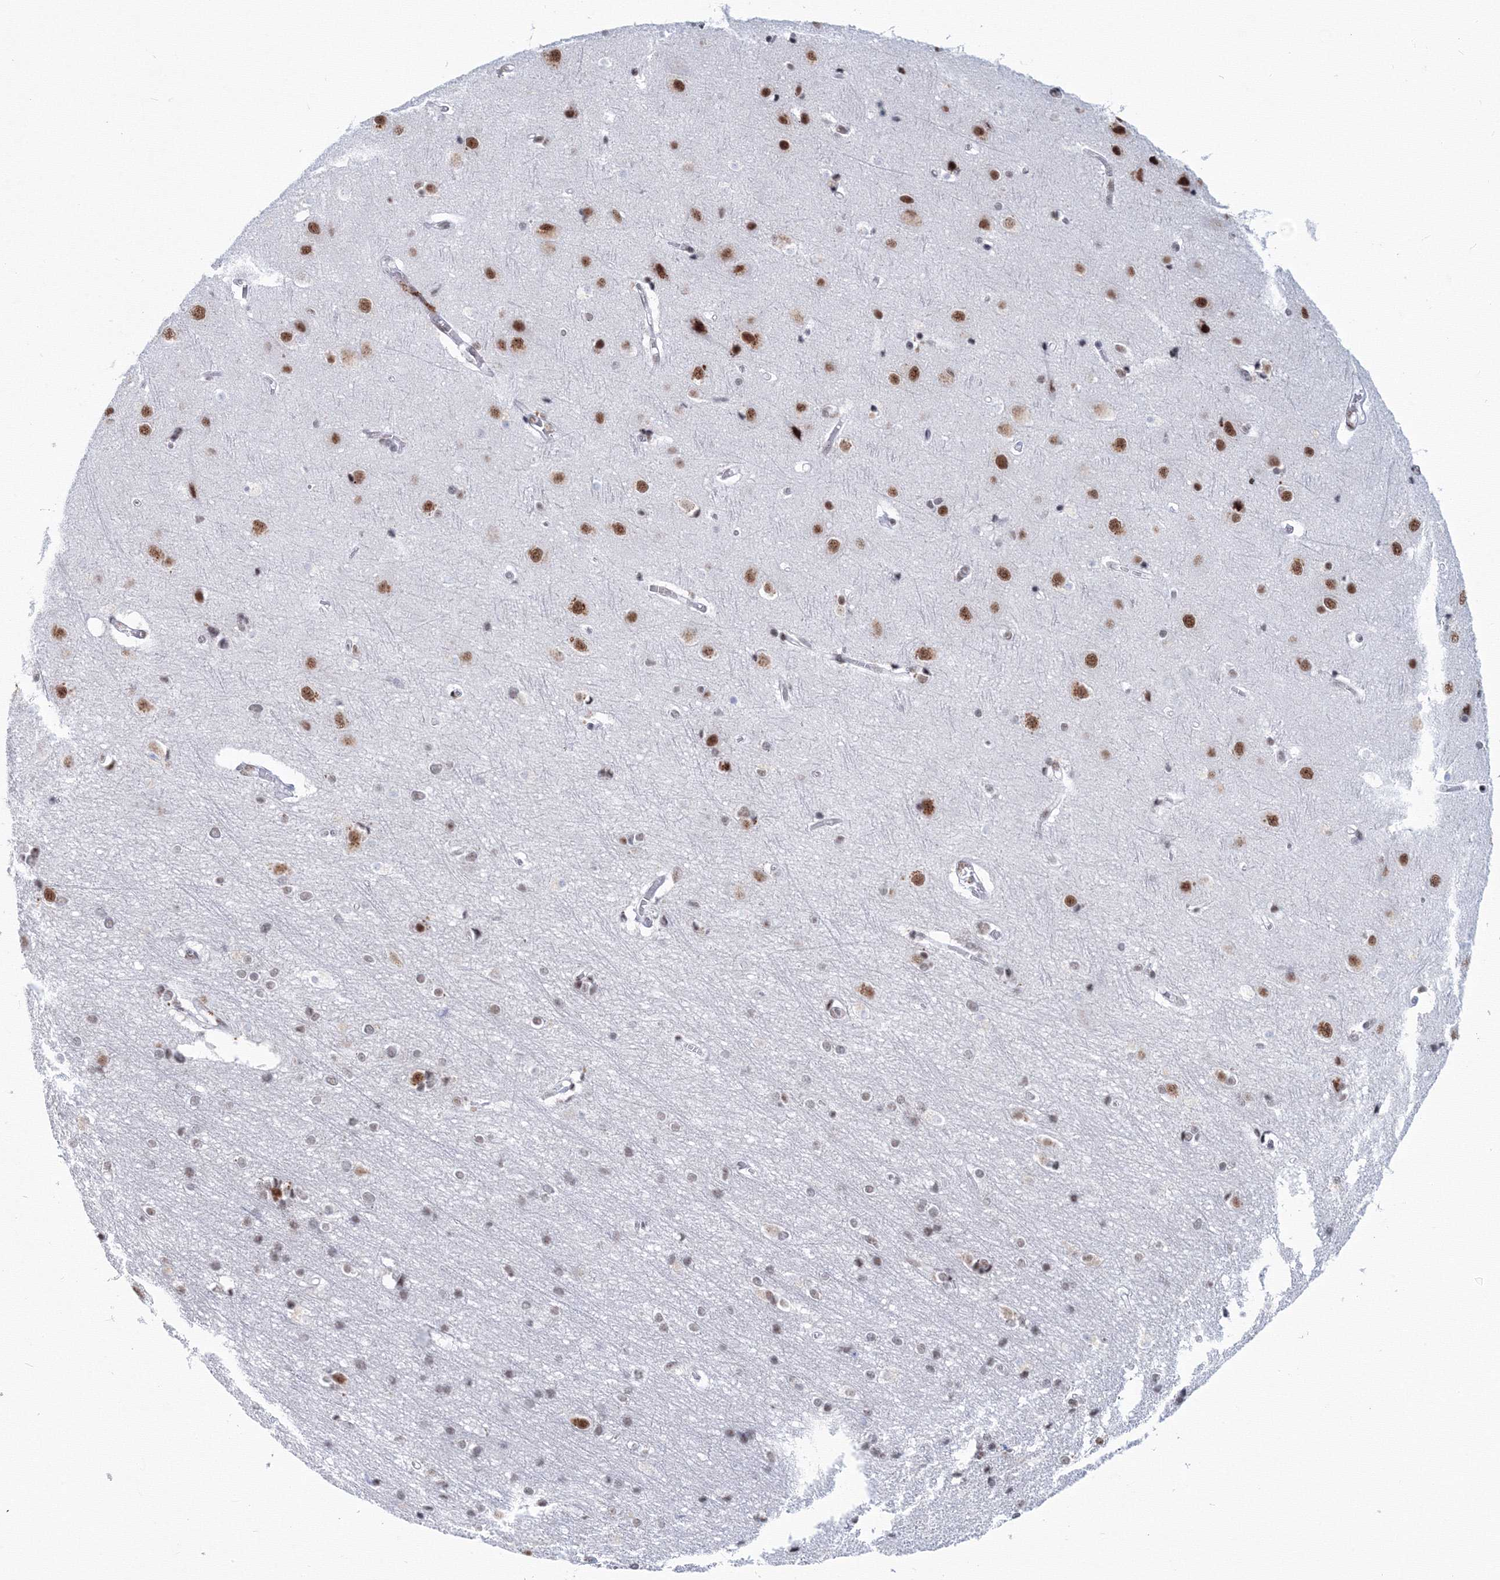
{"staining": {"intensity": "negative", "quantity": "none", "location": "none"}, "tissue": "cerebral cortex", "cell_type": "Endothelial cells", "image_type": "normal", "snomed": [{"axis": "morphology", "description": "Normal tissue, NOS"}, {"axis": "topography", "description": "Cerebral cortex"}], "caption": "Cerebral cortex was stained to show a protein in brown. There is no significant staining in endothelial cells. (Stains: DAB IHC with hematoxylin counter stain, Microscopy: brightfield microscopy at high magnification).", "gene": "SF3B6", "patient": {"sex": "male", "age": 54}}